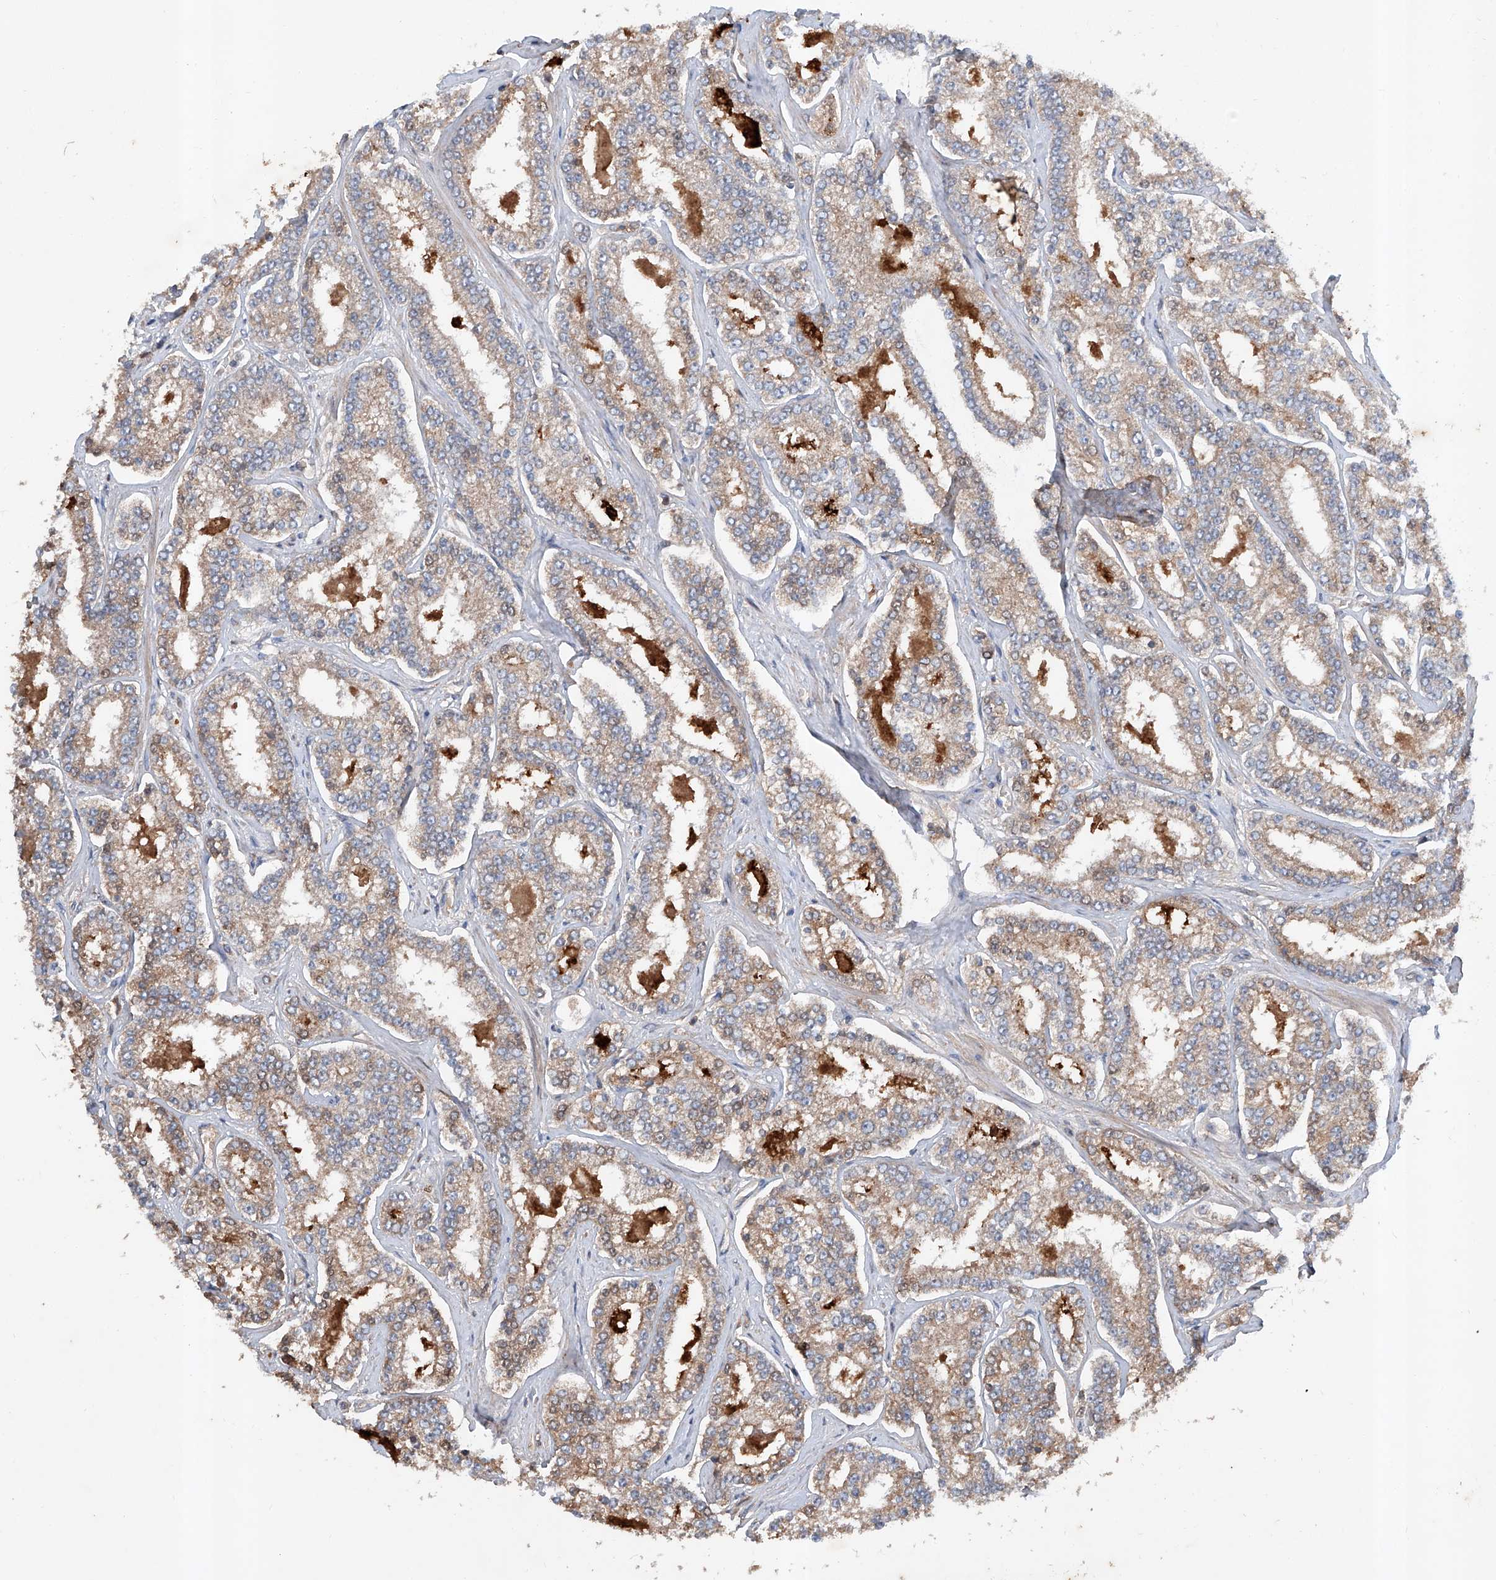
{"staining": {"intensity": "weak", "quantity": ">75%", "location": "cytoplasmic/membranous"}, "tissue": "prostate cancer", "cell_type": "Tumor cells", "image_type": "cancer", "snomed": [{"axis": "morphology", "description": "Normal tissue, NOS"}, {"axis": "morphology", "description": "Adenocarcinoma, High grade"}, {"axis": "topography", "description": "Prostate"}], "caption": "IHC micrograph of human prostate adenocarcinoma (high-grade) stained for a protein (brown), which shows low levels of weak cytoplasmic/membranous staining in approximately >75% of tumor cells.", "gene": "ADAM23", "patient": {"sex": "male", "age": 83}}